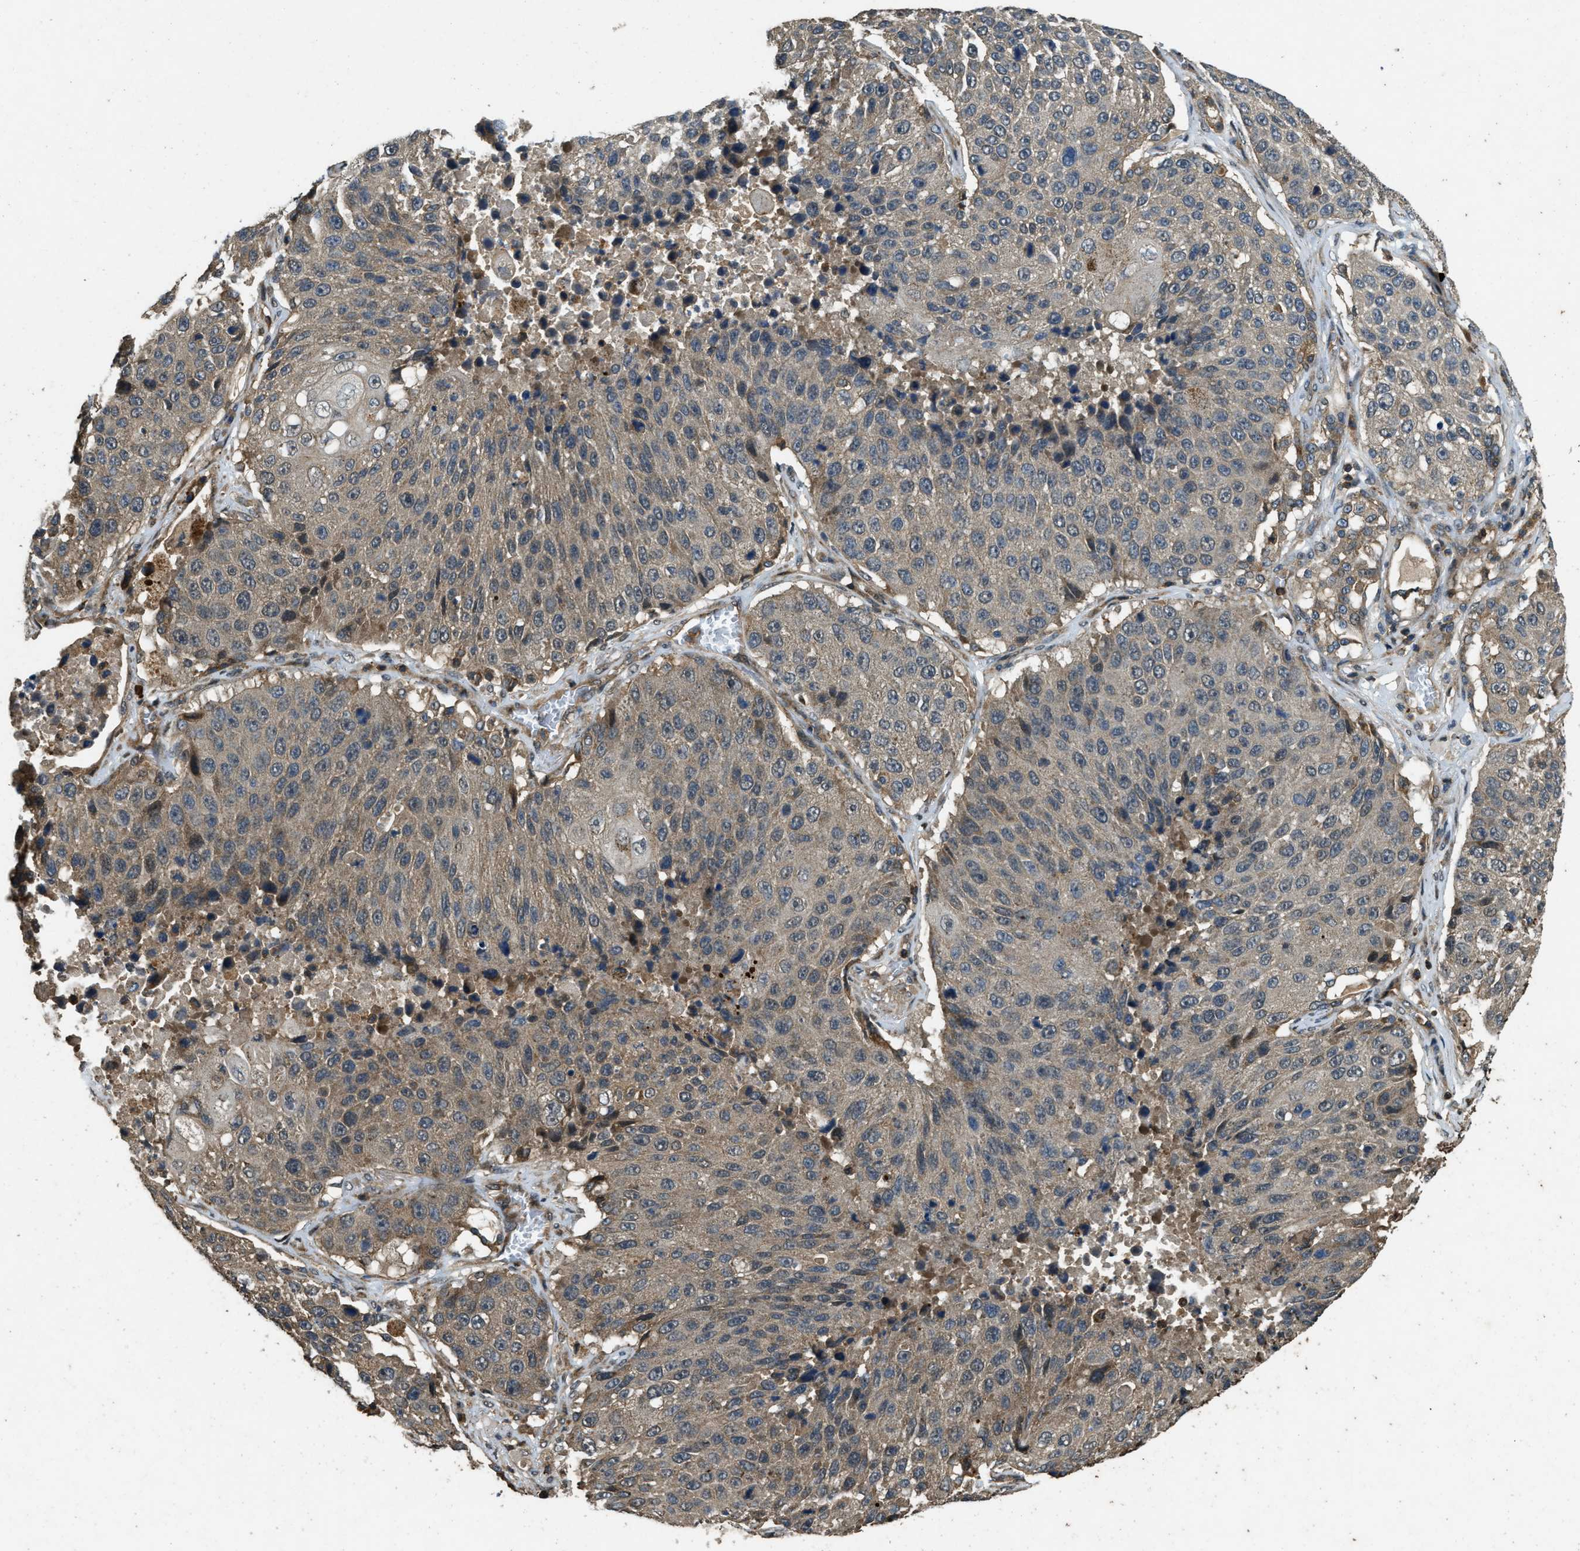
{"staining": {"intensity": "weak", "quantity": "<25%", "location": "cytoplasmic/membranous"}, "tissue": "lung cancer", "cell_type": "Tumor cells", "image_type": "cancer", "snomed": [{"axis": "morphology", "description": "Squamous cell carcinoma, NOS"}, {"axis": "topography", "description": "Lung"}], "caption": "Immunohistochemistry (IHC) photomicrograph of neoplastic tissue: human squamous cell carcinoma (lung) stained with DAB (3,3'-diaminobenzidine) reveals no significant protein staining in tumor cells. The staining was performed using DAB (3,3'-diaminobenzidine) to visualize the protein expression in brown, while the nuclei were stained in blue with hematoxylin (Magnification: 20x).", "gene": "ATP8B1", "patient": {"sex": "male", "age": 61}}